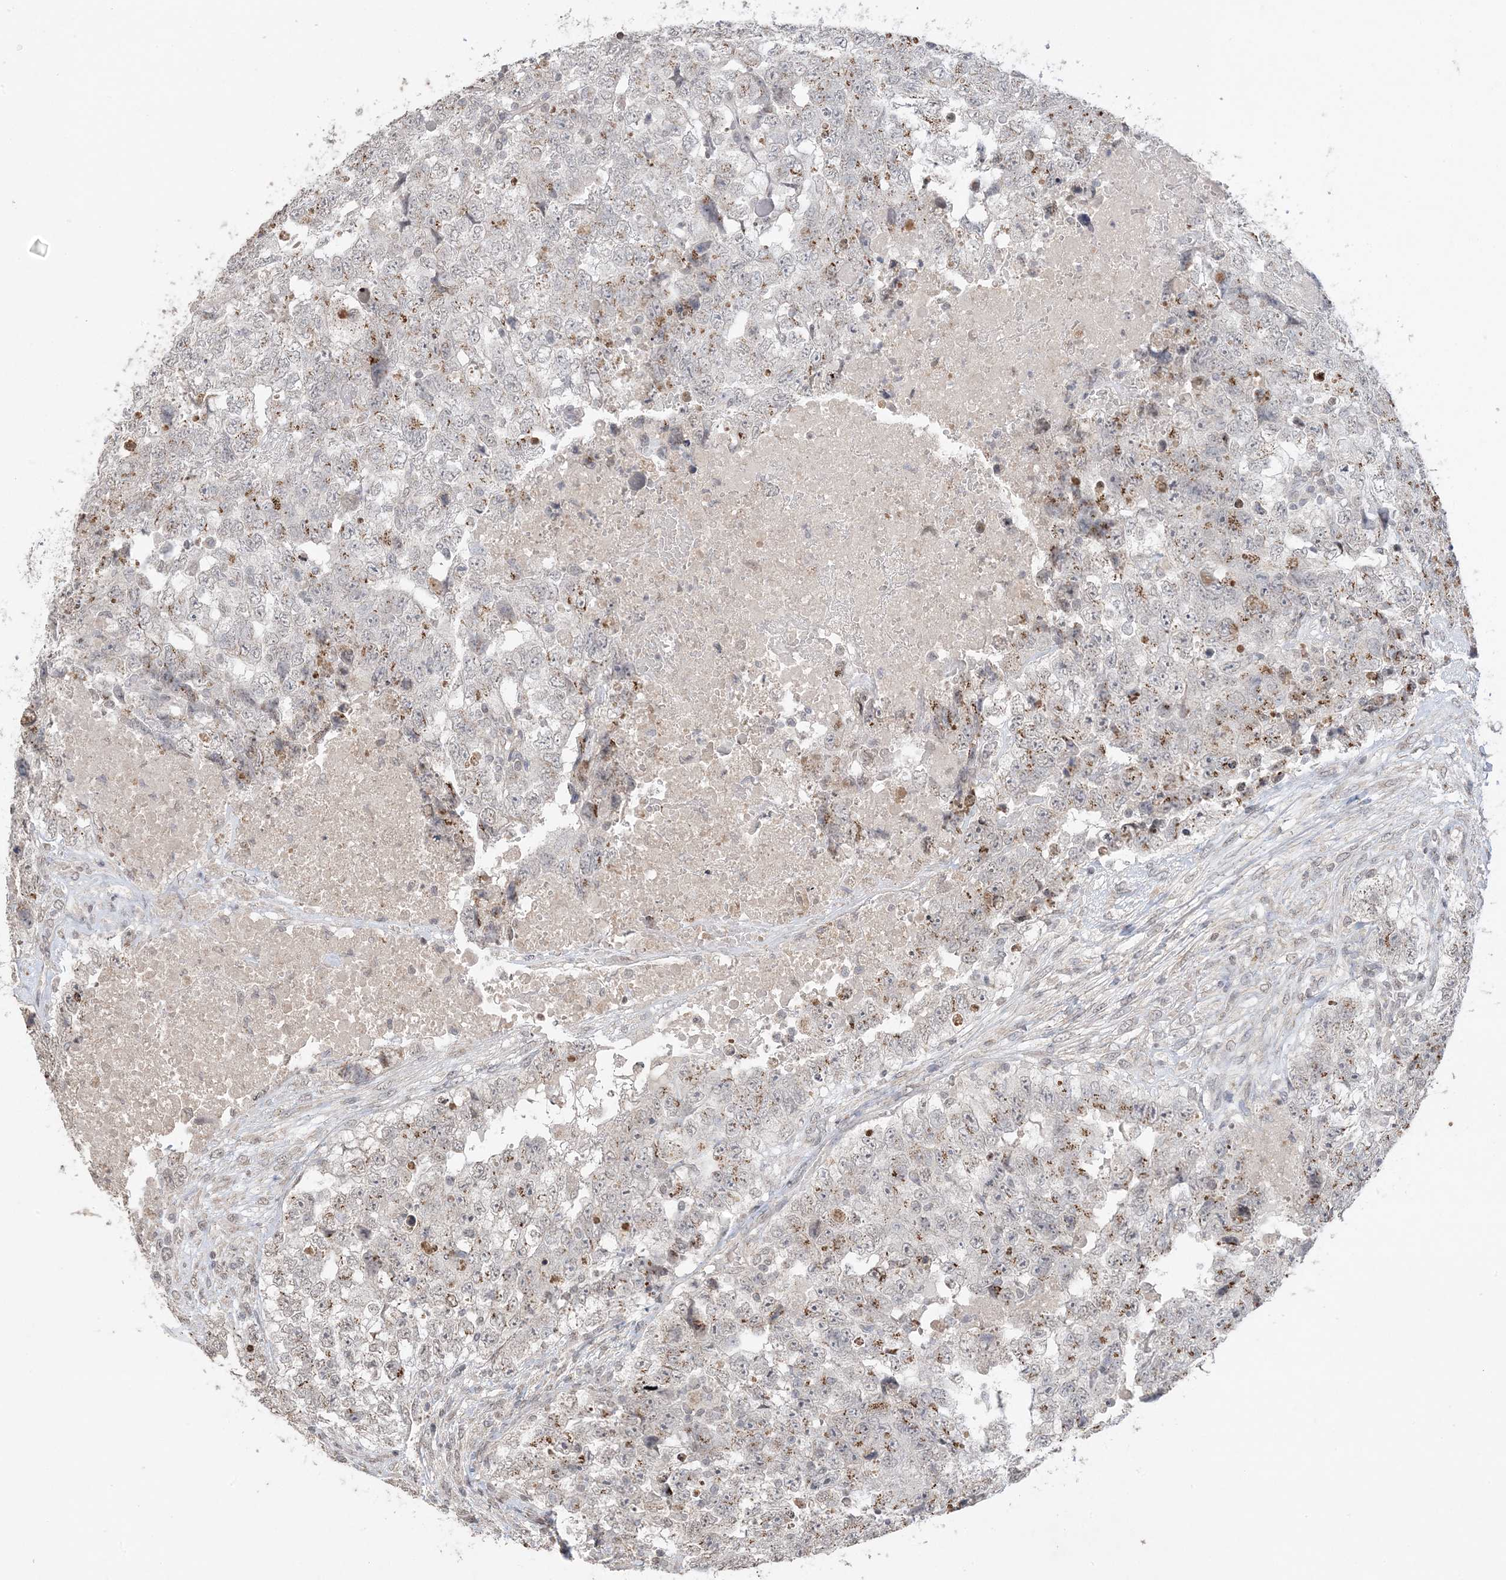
{"staining": {"intensity": "weak", "quantity": "25%-75%", "location": "cytoplasmic/membranous"}, "tissue": "testis cancer", "cell_type": "Tumor cells", "image_type": "cancer", "snomed": [{"axis": "morphology", "description": "Carcinoma, Embryonal, NOS"}, {"axis": "topography", "description": "Testis"}], "caption": "Immunohistochemistry (DAB) staining of testis cancer displays weak cytoplasmic/membranous protein staining in approximately 25%-75% of tumor cells.", "gene": "XRN1", "patient": {"sex": "male", "age": 37}}